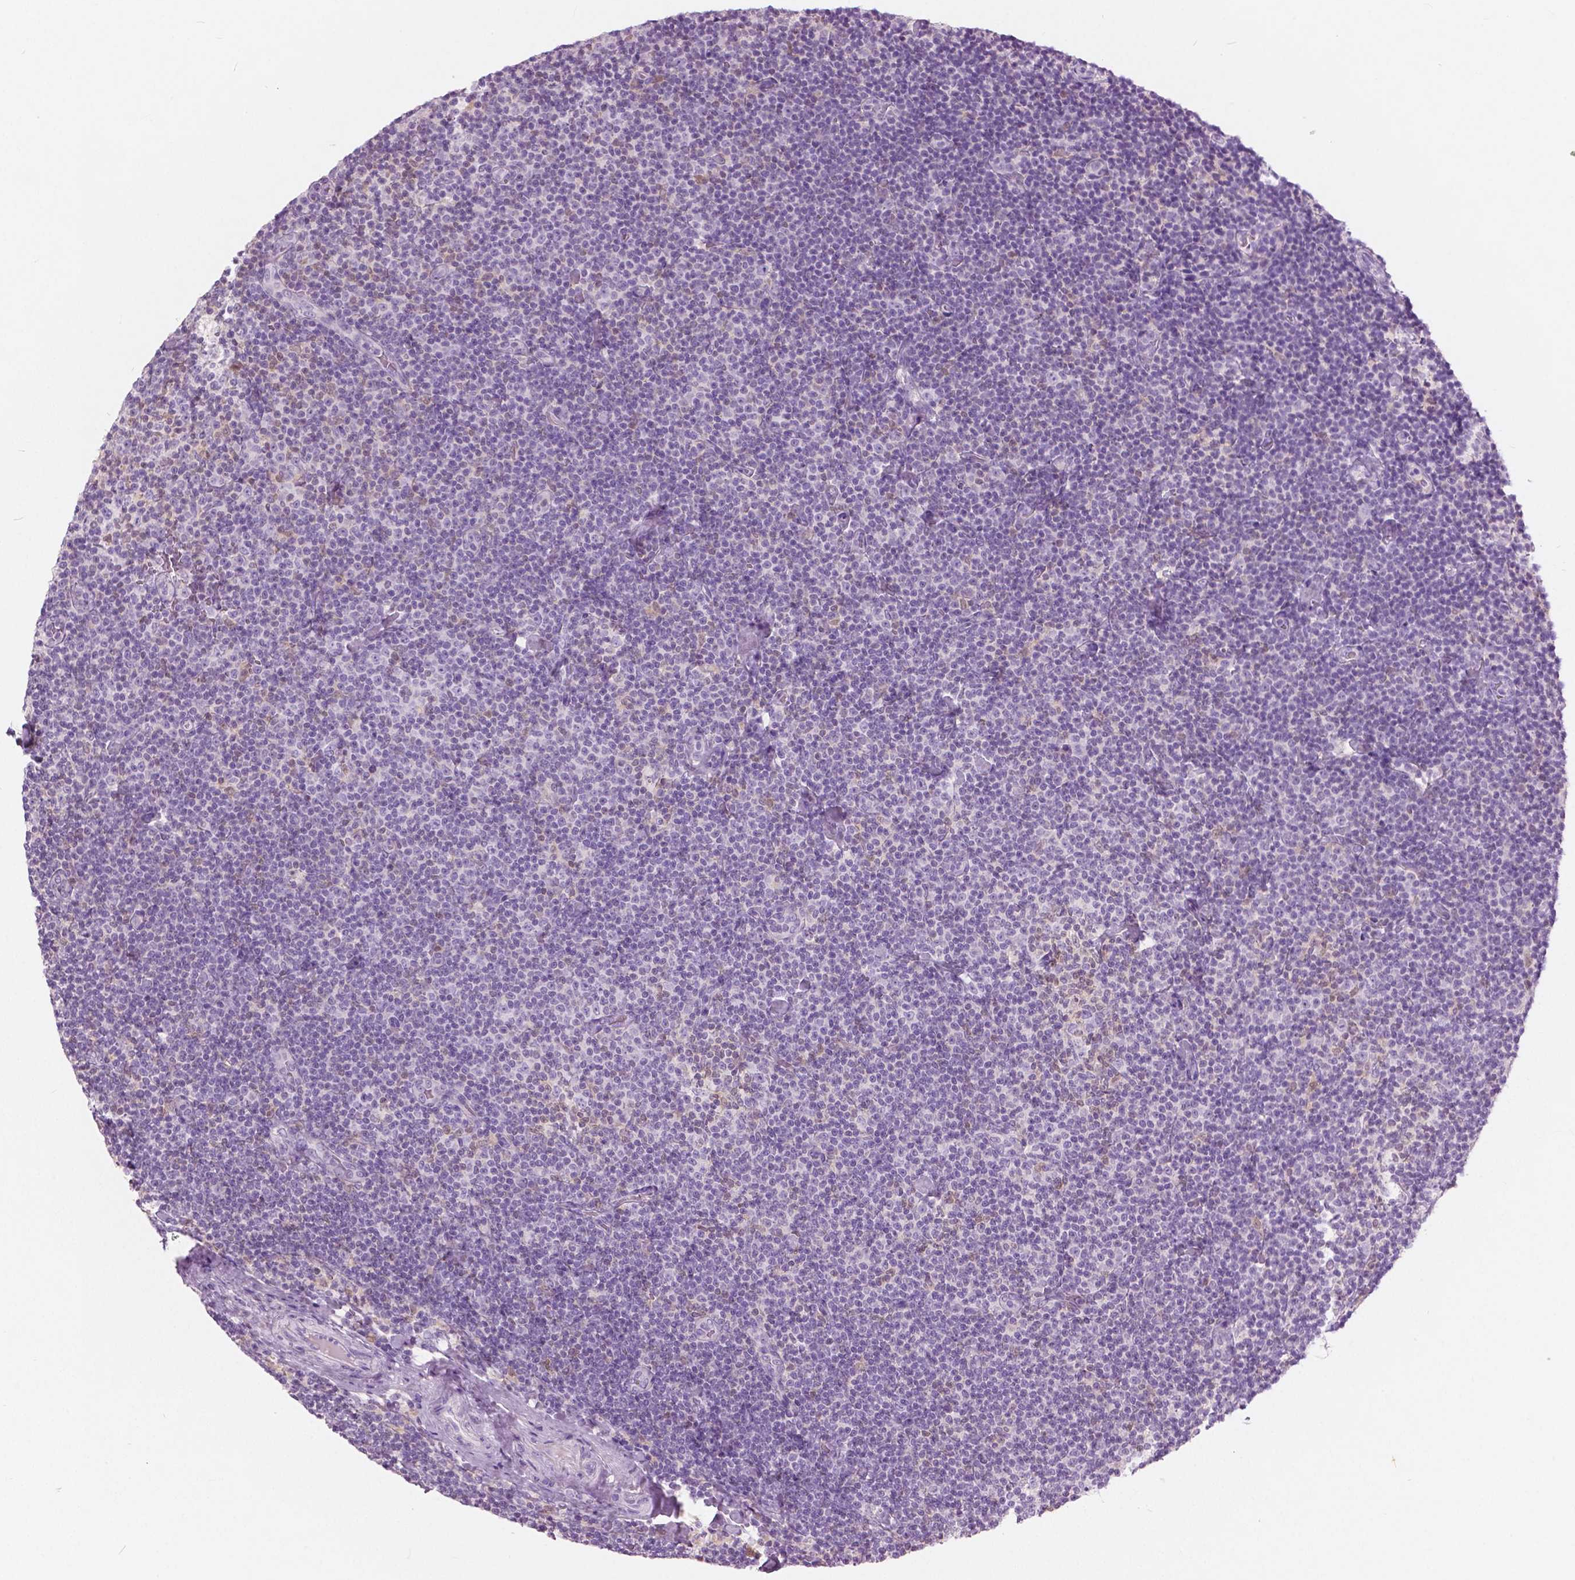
{"staining": {"intensity": "negative", "quantity": "none", "location": "none"}, "tissue": "lymphoma", "cell_type": "Tumor cells", "image_type": "cancer", "snomed": [{"axis": "morphology", "description": "Malignant lymphoma, non-Hodgkin's type, Low grade"}, {"axis": "topography", "description": "Lymph node"}], "caption": "Immunohistochemical staining of human malignant lymphoma, non-Hodgkin's type (low-grade) shows no significant staining in tumor cells. (Immunohistochemistry (ihc), brightfield microscopy, high magnification).", "gene": "GALM", "patient": {"sex": "male", "age": 81}}